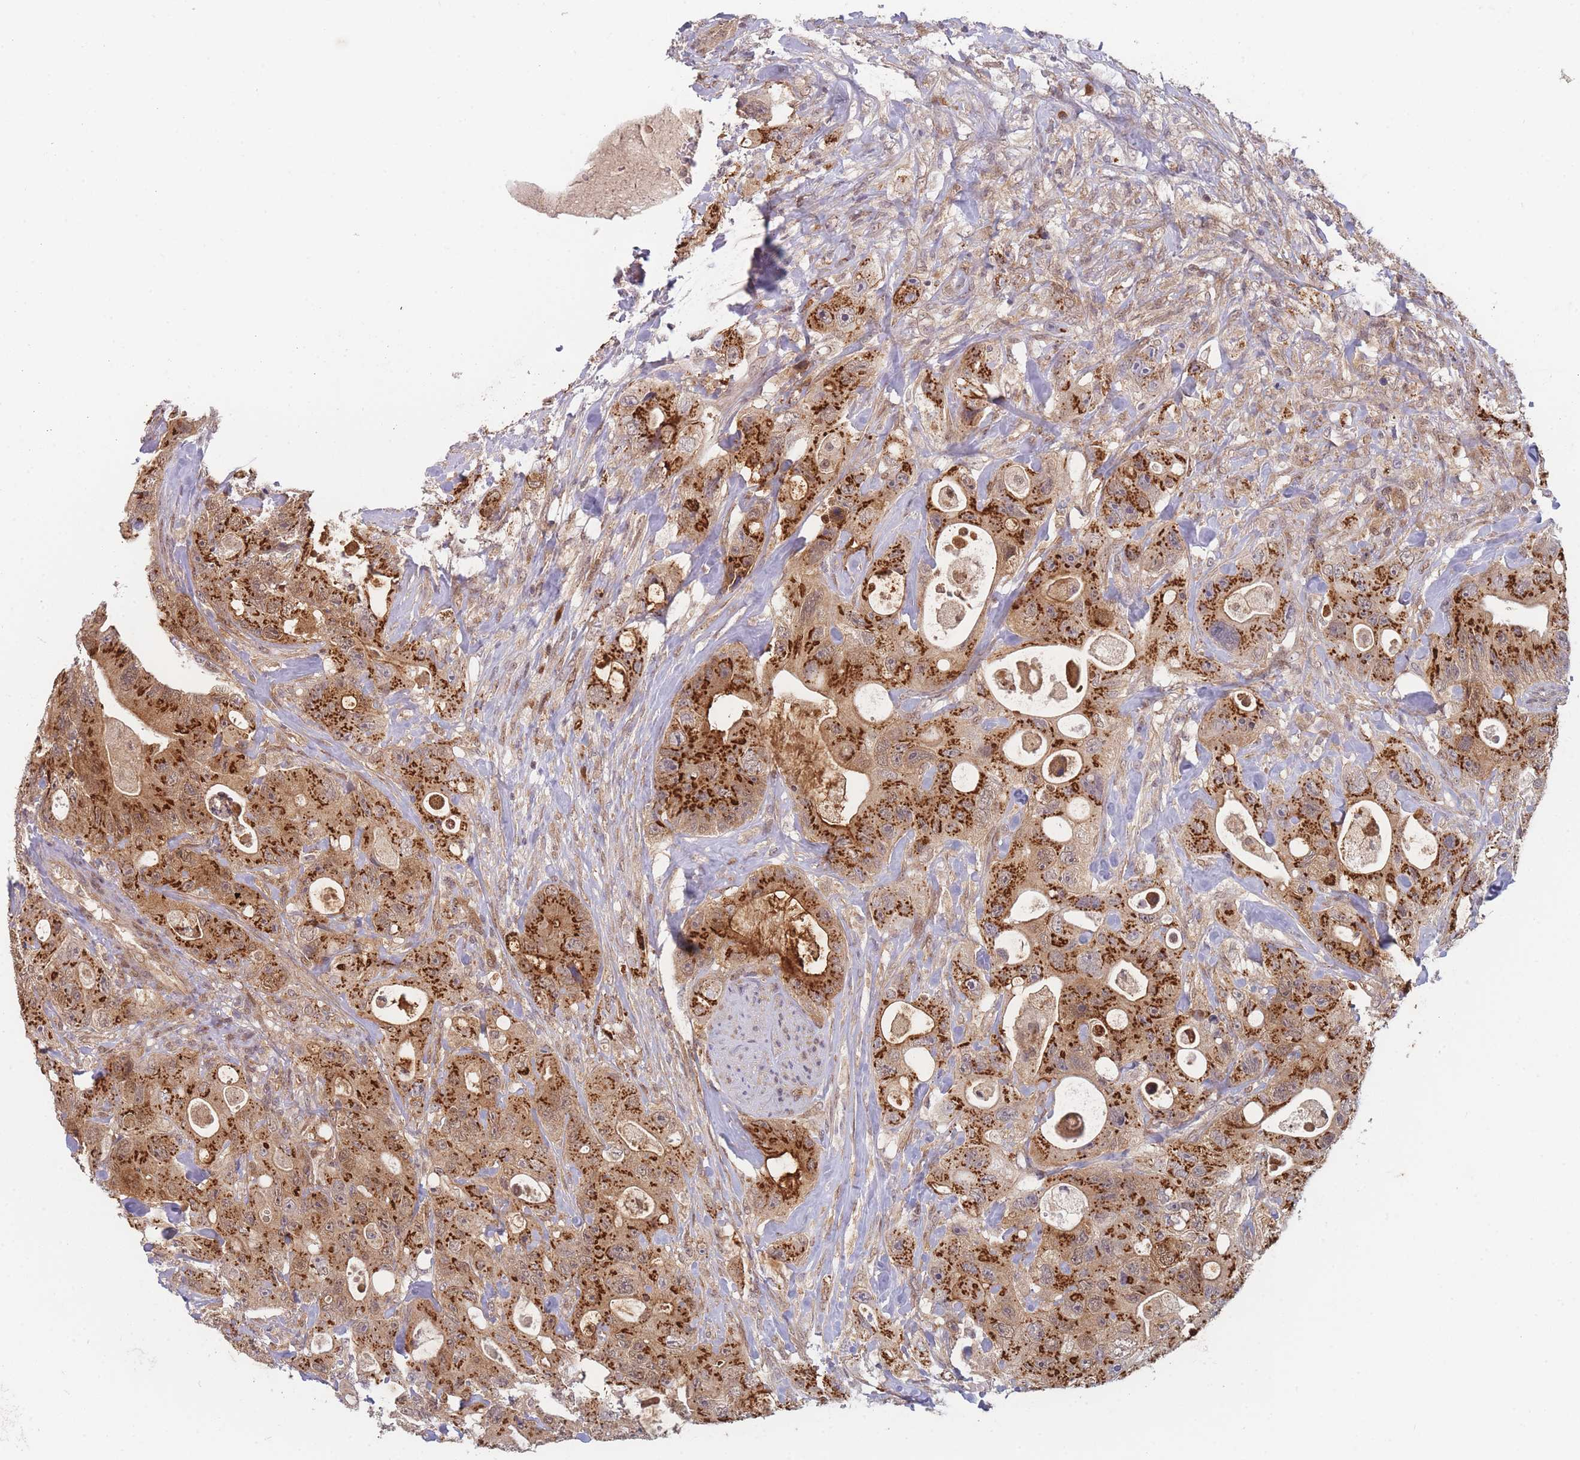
{"staining": {"intensity": "strong", "quantity": ">75%", "location": "cytoplasmic/membranous"}, "tissue": "colorectal cancer", "cell_type": "Tumor cells", "image_type": "cancer", "snomed": [{"axis": "morphology", "description": "Adenocarcinoma, NOS"}, {"axis": "topography", "description": "Colon"}], "caption": "Protein expression by immunohistochemistry exhibits strong cytoplasmic/membranous positivity in approximately >75% of tumor cells in colorectal cancer (adenocarcinoma). (IHC, brightfield microscopy, high magnification).", "gene": "MRI1", "patient": {"sex": "female", "age": 46}}